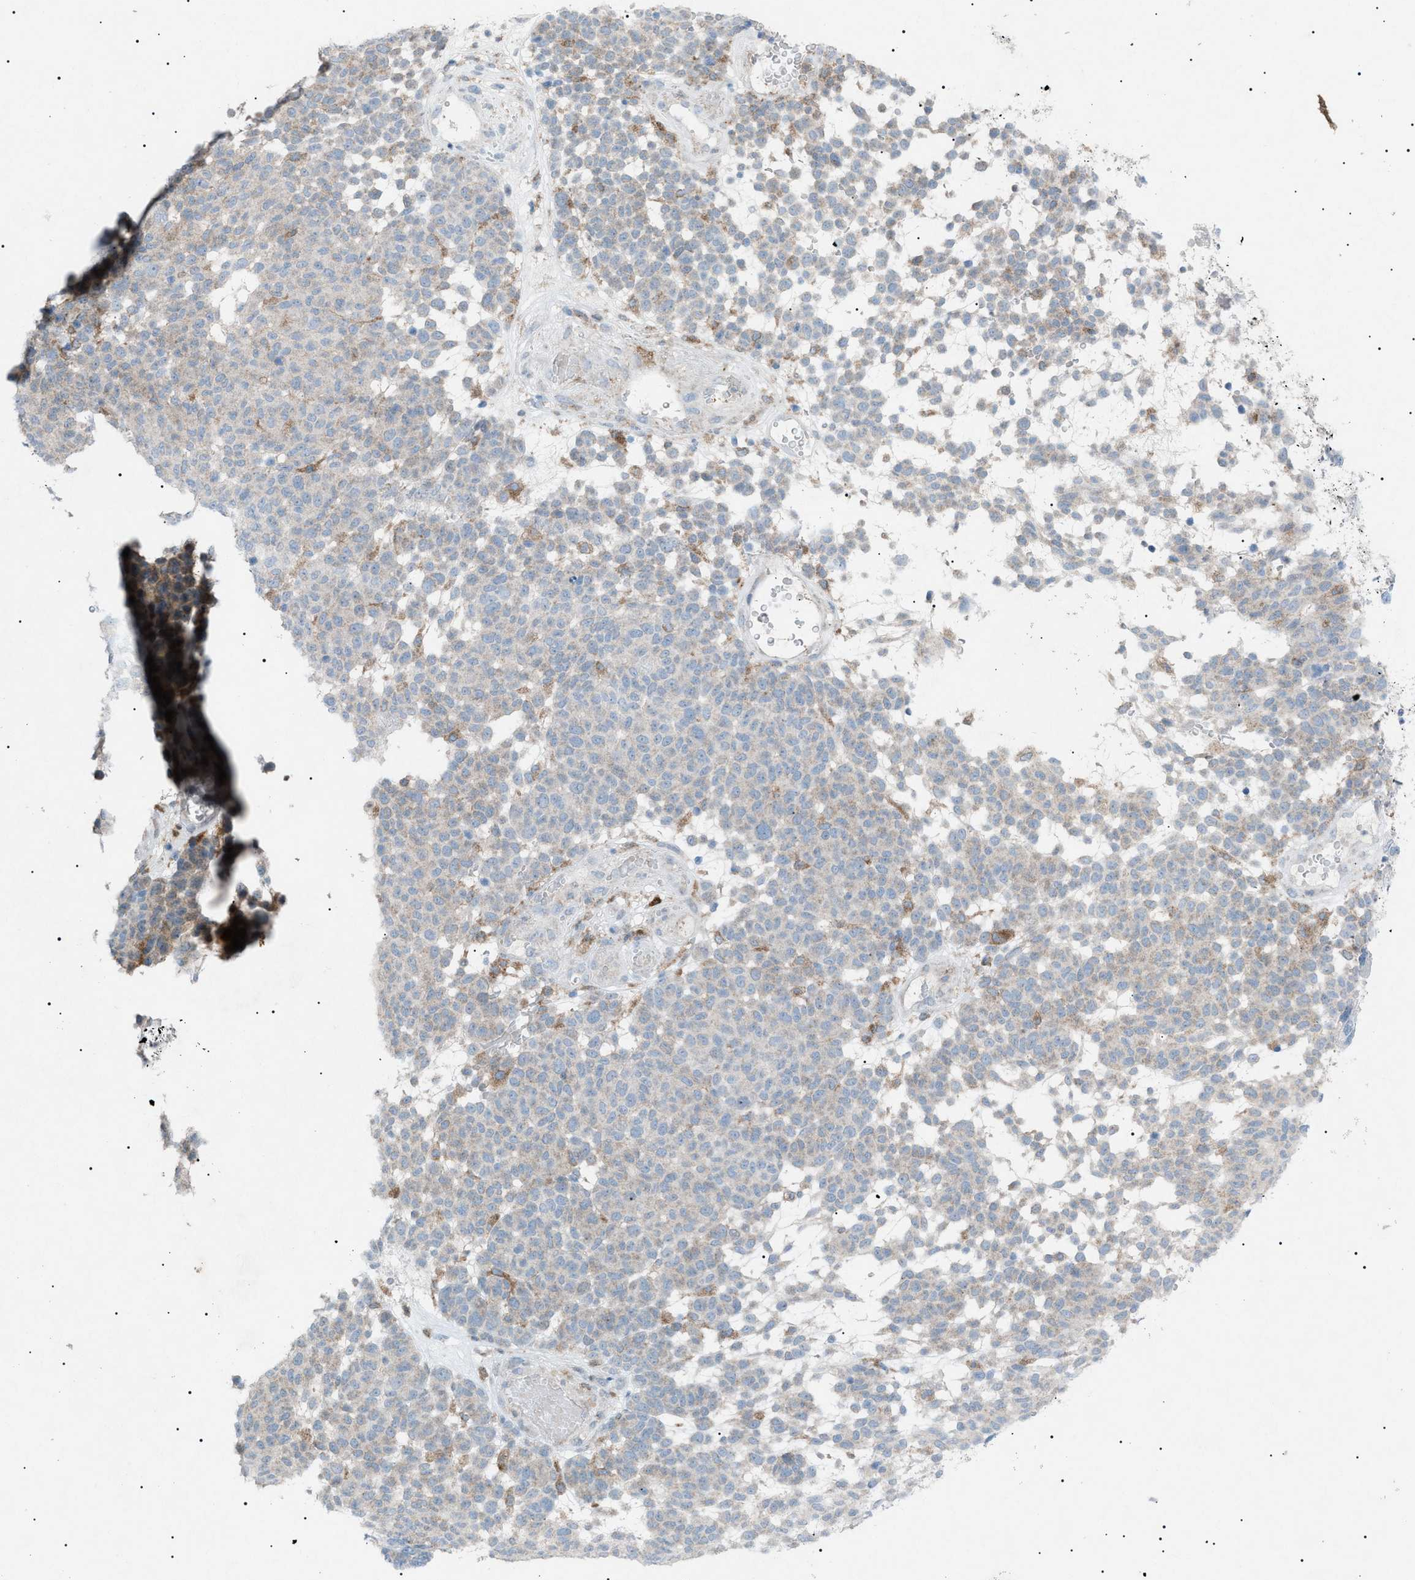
{"staining": {"intensity": "negative", "quantity": "none", "location": "none"}, "tissue": "melanoma", "cell_type": "Tumor cells", "image_type": "cancer", "snomed": [{"axis": "morphology", "description": "Malignant melanoma, NOS"}, {"axis": "topography", "description": "Skin"}], "caption": "A micrograph of human malignant melanoma is negative for staining in tumor cells. The staining was performed using DAB (3,3'-diaminobenzidine) to visualize the protein expression in brown, while the nuclei were stained in blue with hematoxylin (Magnification: 20x).", "gene": "BTK", "patient": {"sex": "male", "age": 59}}